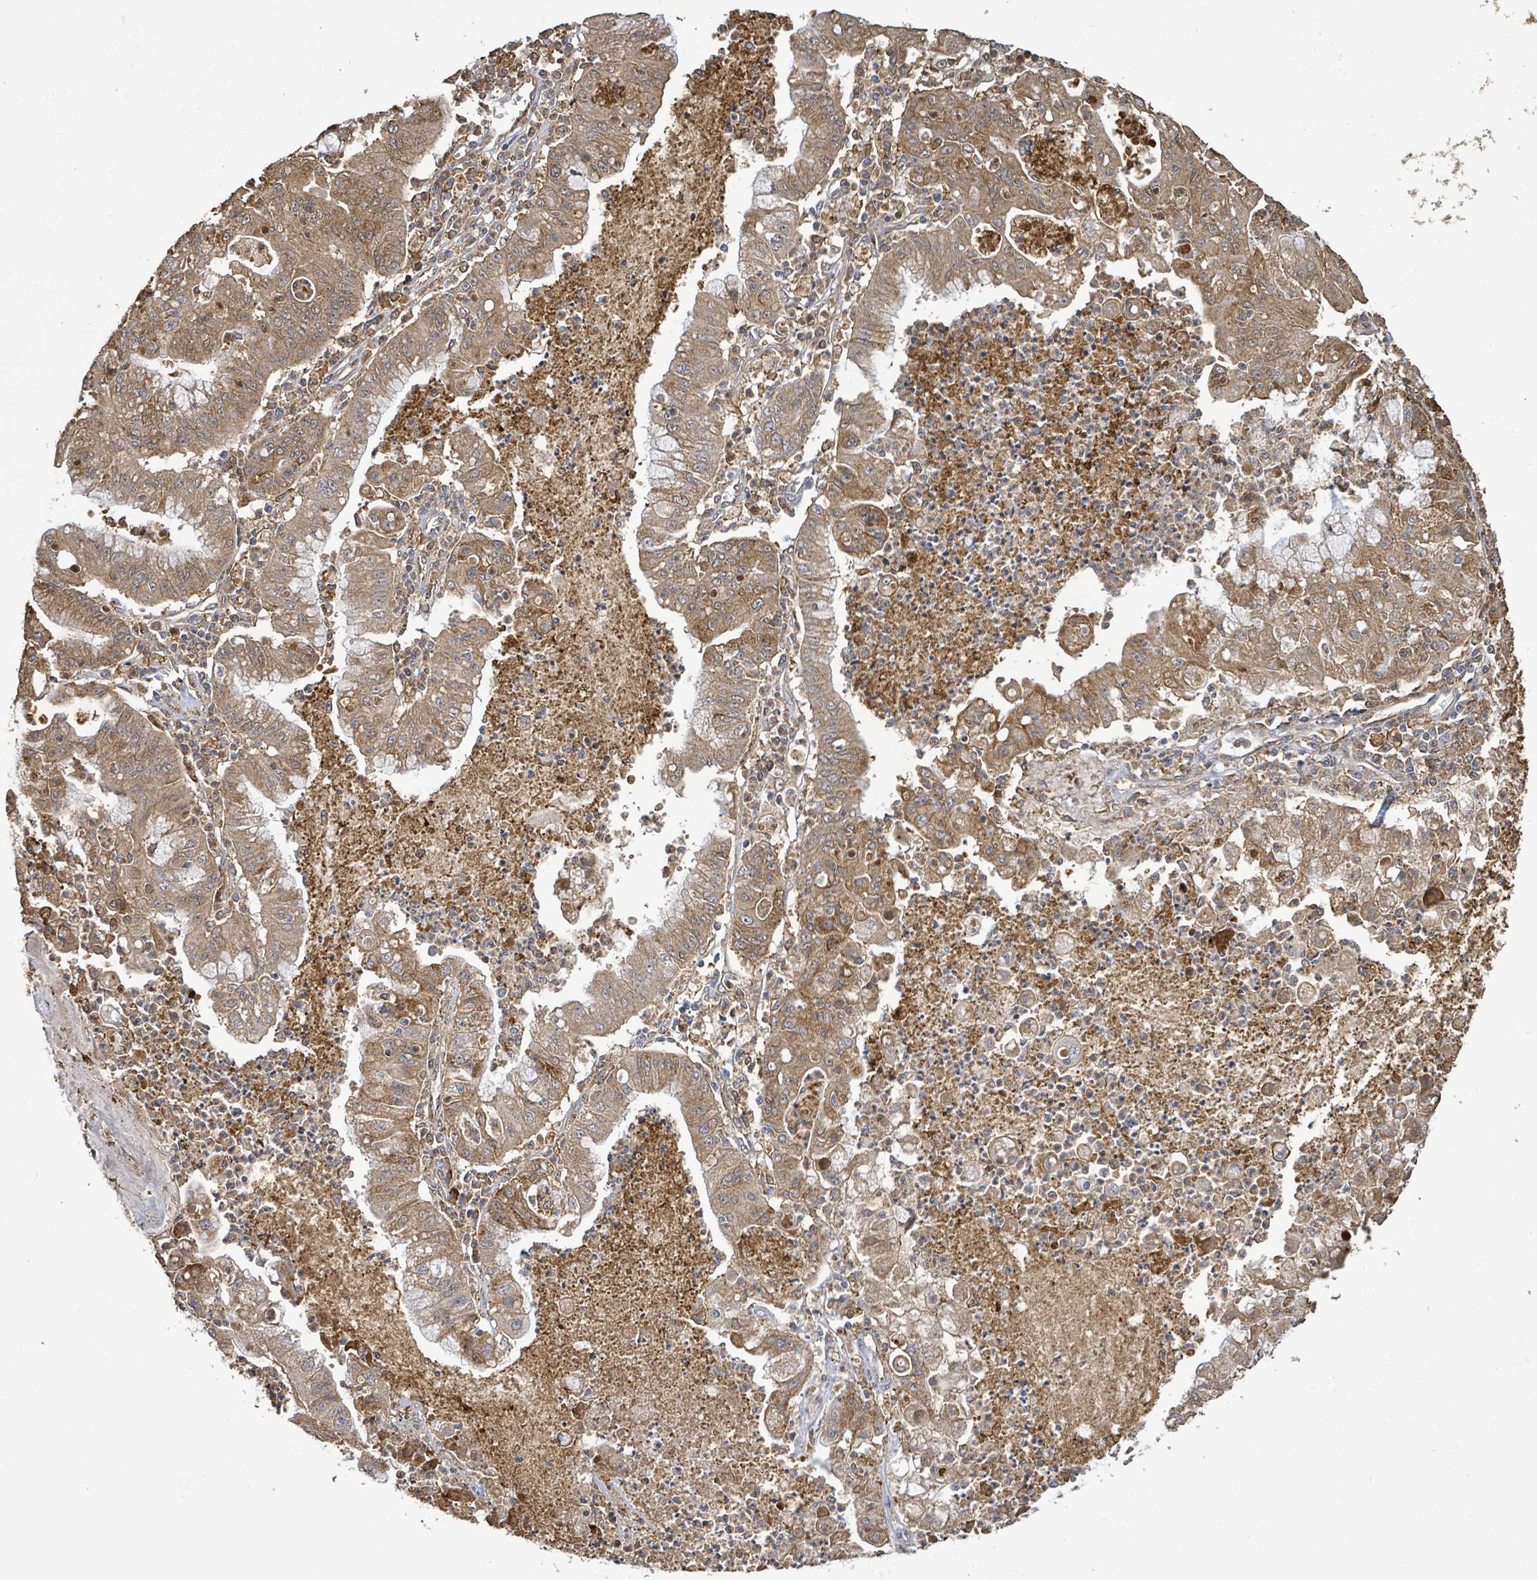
{"staining": {"intensity": "moderate", "quantity": ">75%", "location": "cytoplasmic/membranous"}, "tissue": "ovarian cancer", "cell_type": "Tumor cells", "image_type": "cancer", "snomed": [{"axis": "morphology", "description": "Cystadenocarcinoma, mucinous, NOS"}, {"axis": "topography", "description": "Ovary"}], "caption": "Tumor cells show medium levels of moderate cytoplasmic/membranous positivity in approximately >75% of cells in ovarian cancer. The protein of interest is shown in brown color, while the nuclei are stained blue.", "gene": "ARPIN", "patient": {"sex": "female", "age": 70}}